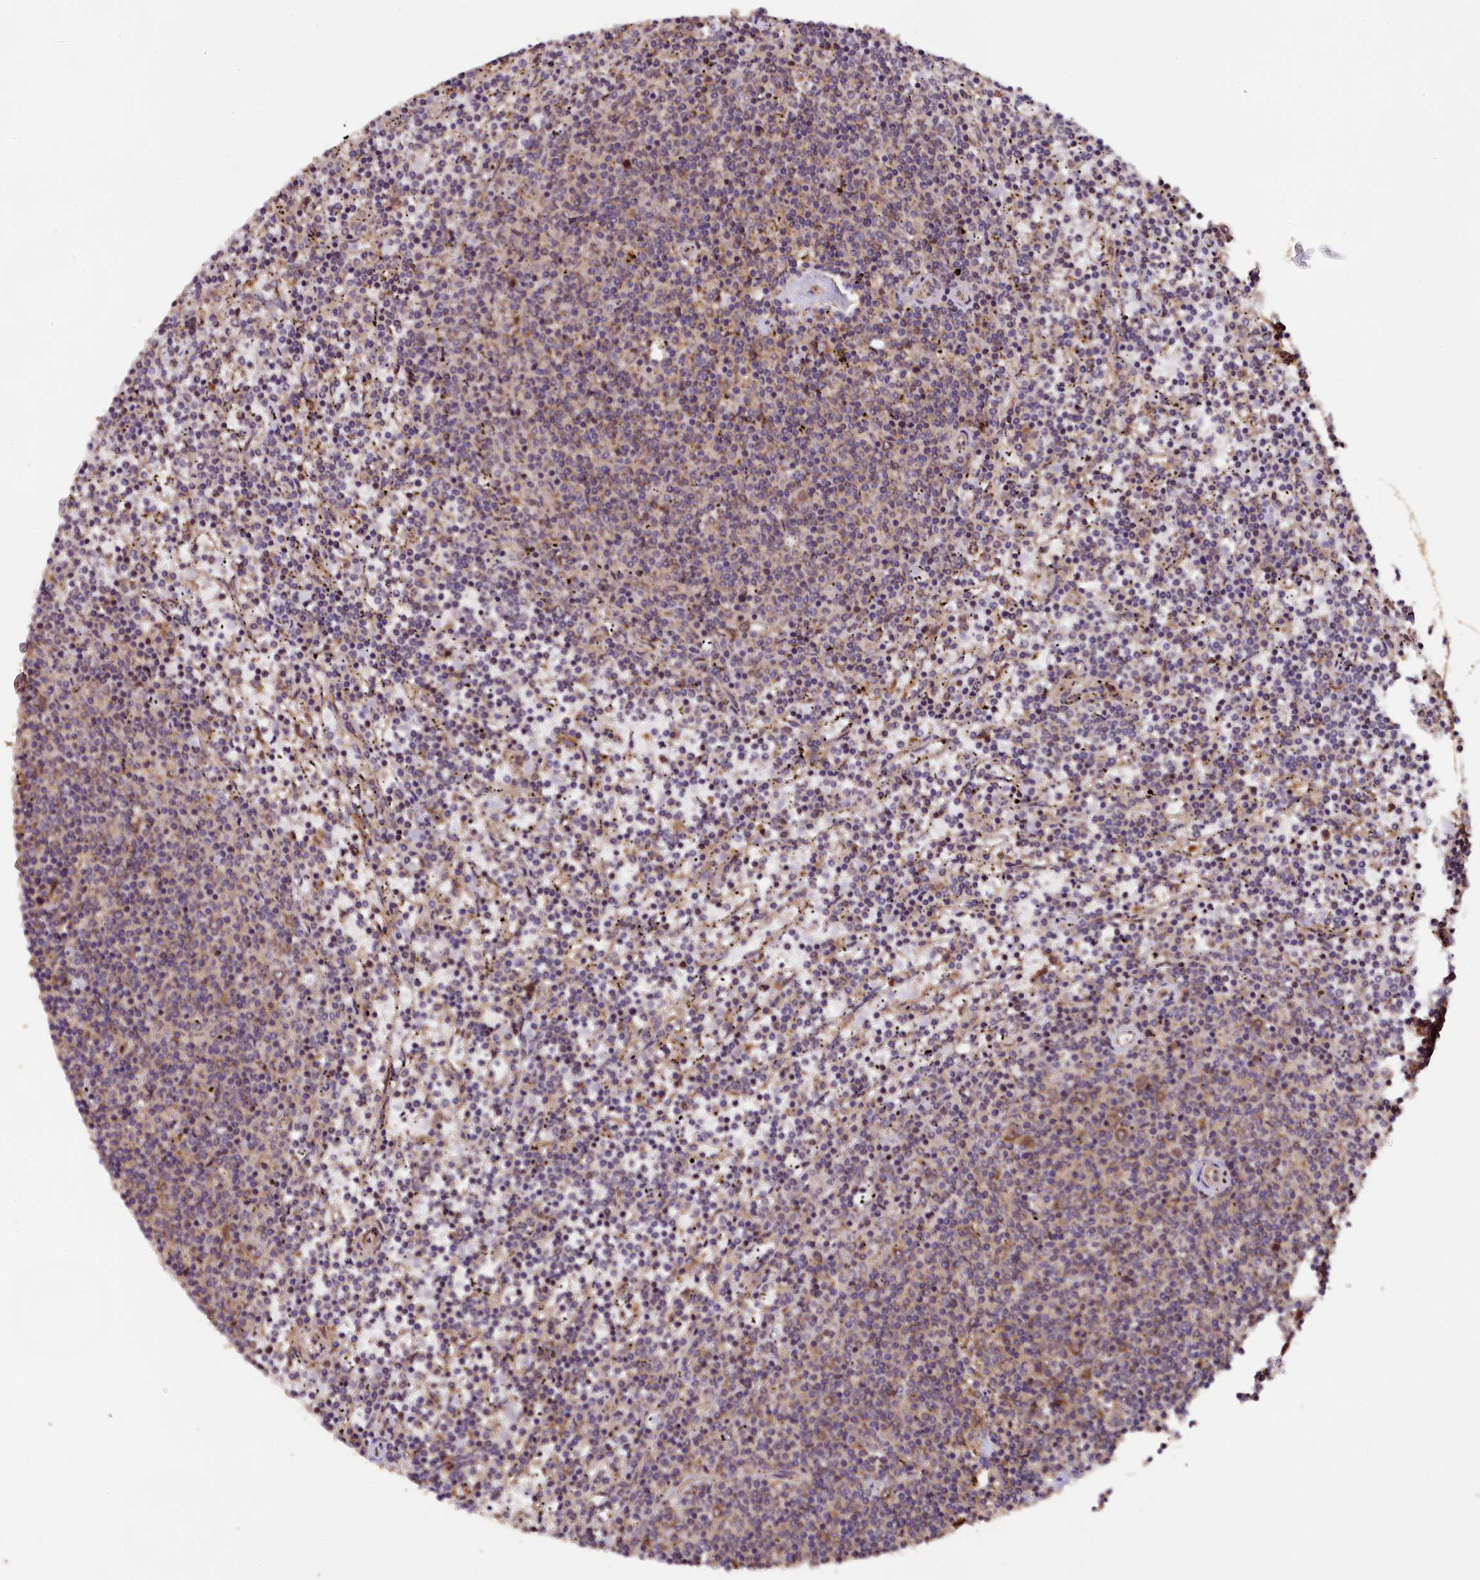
{"staining": {"intensity": "weak", "quantity": "<25%", "location": "cytoplasmic/membranous"}, "tissue": "lymphoma", "cell_type": "Tumor cells", "image_type": "cancer", "snomed": [{"axis": "morphology", "description": "Malignant lymphoma, non-Hodgkin's type, Low grade"}, {"axis": "topography", "description": "Spleen"}], "caption": "Immunohistochemical staining of low-grade malignant lymphoma, non-Hodgkin's type demonstrates no significant staining in tumor cells. The staining was performed using DAB to visualize the protein expression in brown, while the nuclei were stained in blue with hematoxylin (Magnification: 20x).", "gene": "DOHH", "patient": {"sex": "female", "age": 50}}